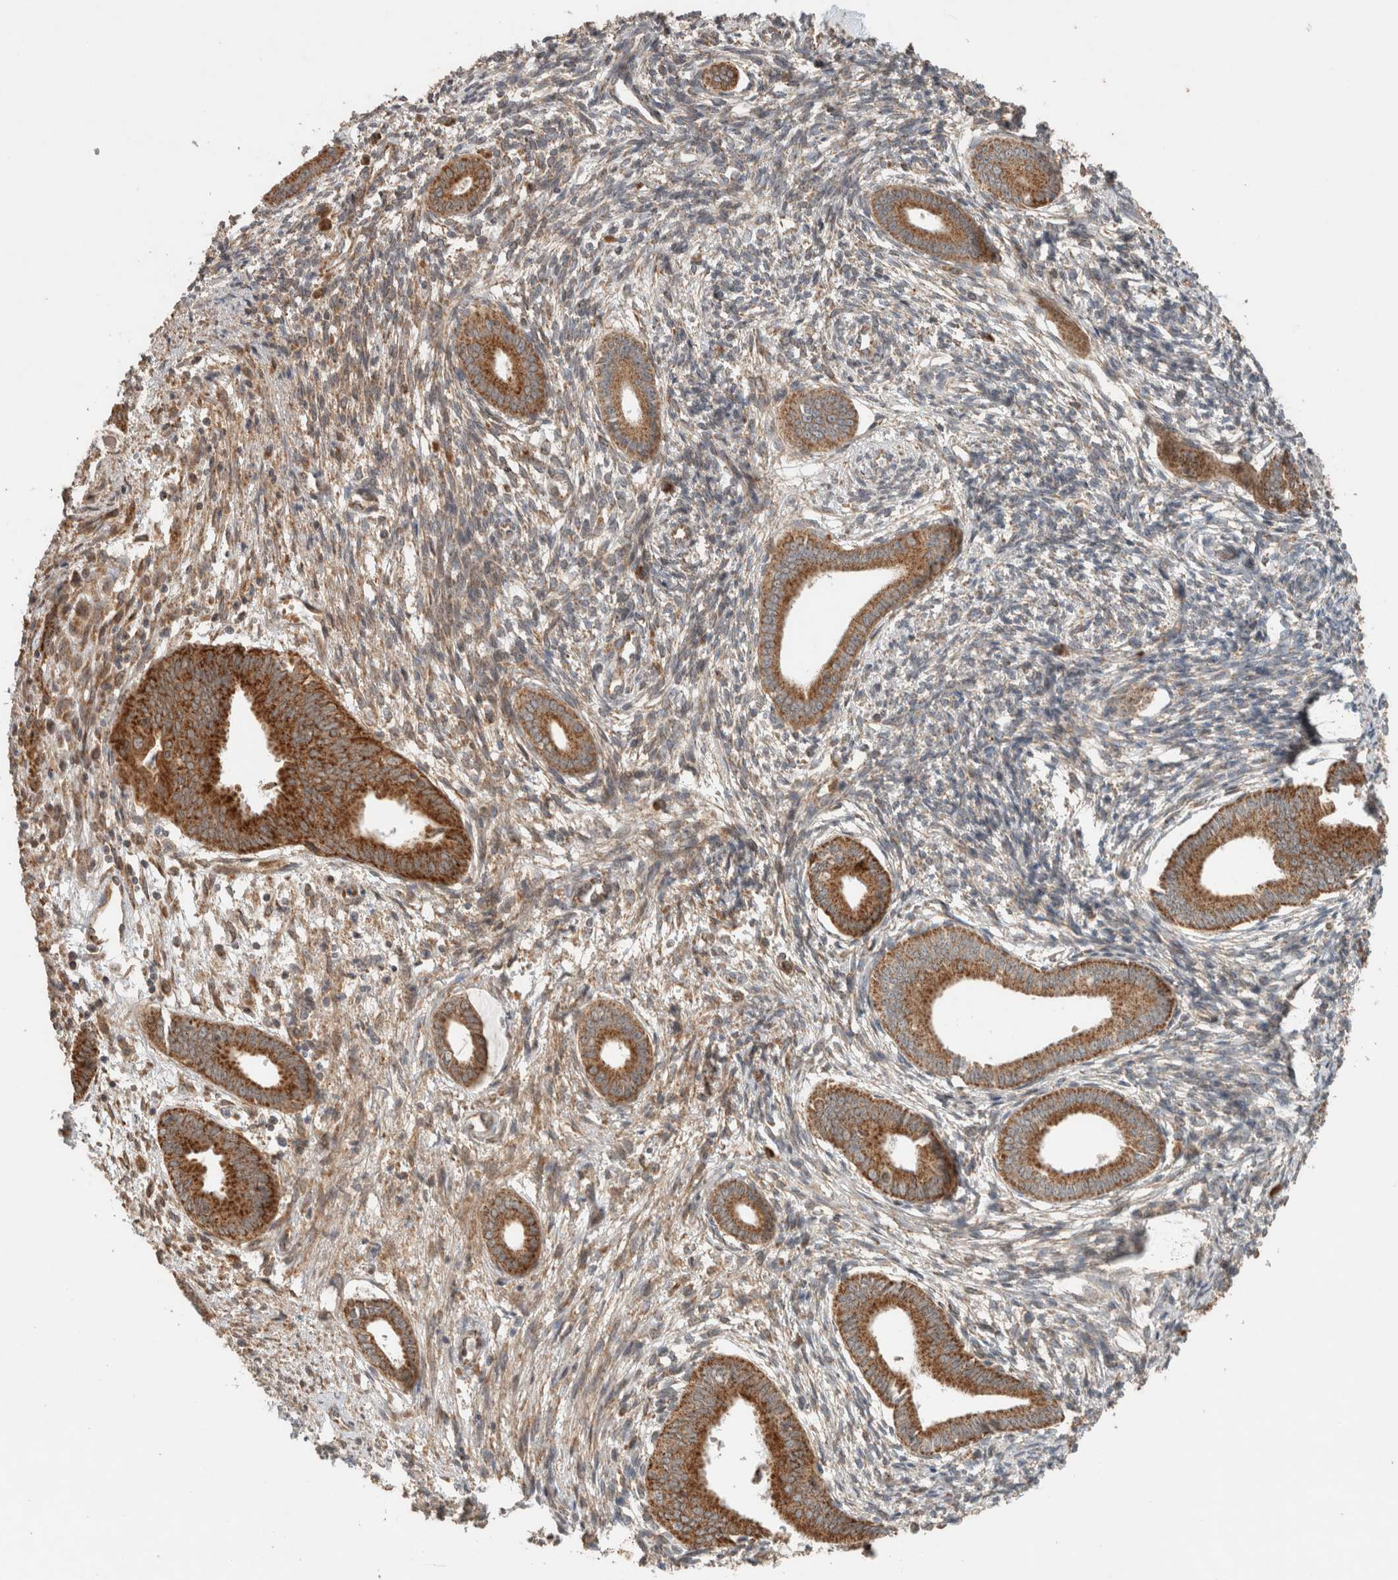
{"staining": {"intensity": "moderate", "quantity": "<25%", "location": "cytoplasmic/membranous"}, "tissue": "endometrium", "cell_type": "Cells in endometrial stroma", "image_type": "normal", "snomed": [{"axis": "morphology", "description": "Normal tissue, NOS"}, {"axis": "topography", "description": "Endometrium"}], "caption": "Unremarkable endometrium reveals moderate cytoplasmic/membranous expression in about <25% of cells in endometrial stroma, visualized by immunohistochemistry. The staining was performed using DAB (3,3'-diaminobenzidine) to visualize the protein expression in brown, while the nuclei were stained in blue with hematoxylin (Magnification: 20x).", "gene": "EIF2B3", "patient": {"sex": "female", "age": 56}}